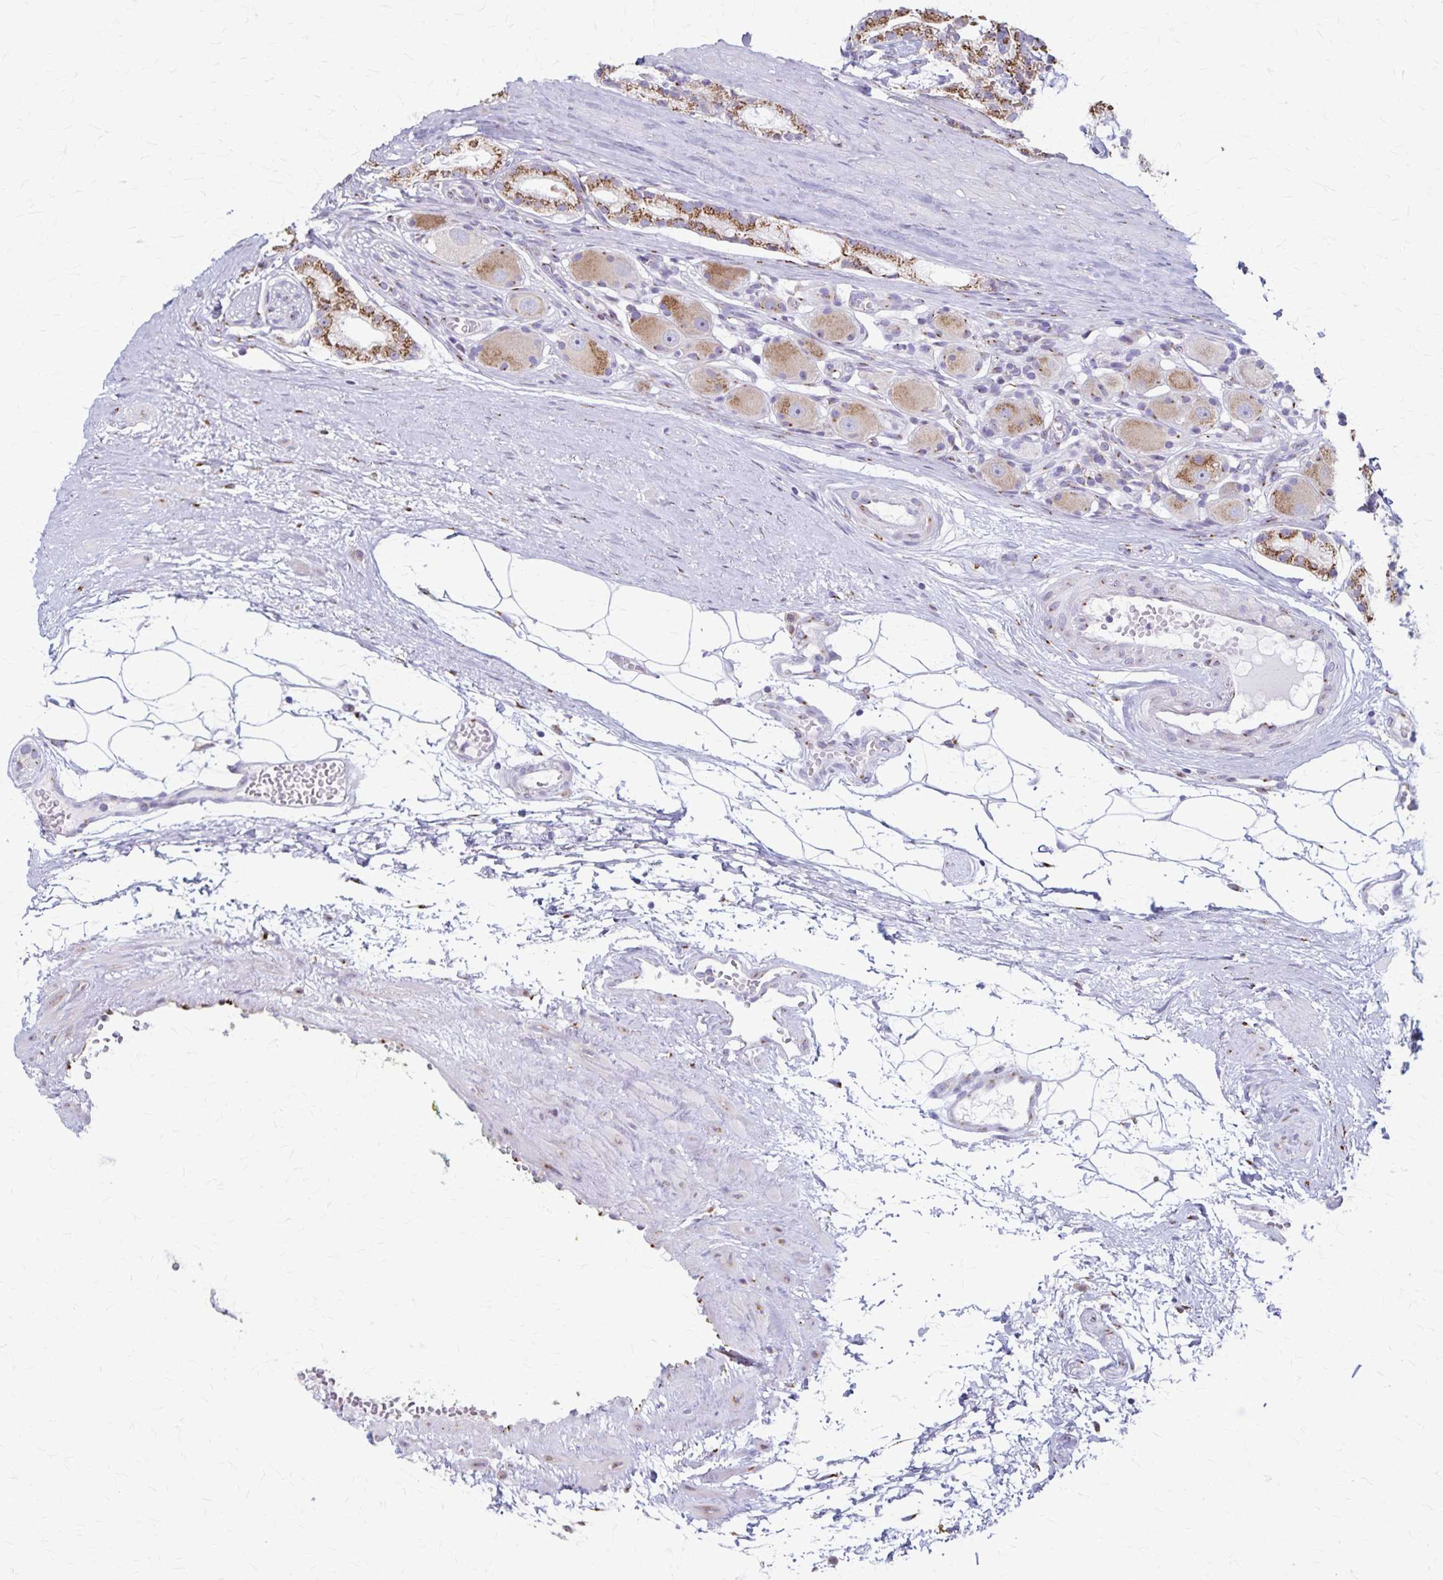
{"staining": {"intensity": "moderate", "quantity": ">75%", "location": "cytoplasmic/membranous"}, "tissue": "prostate cancer", "cell_type": "Tumor cells", "image_type": "cancer", "snomed": [{"axis": "morphology", "description": "Adenocarcinoma, High grade"}, {"axis": "topography", "description": "Prostate"}], "caption": "Prostate cancer was stained to show a protein in brown. There is medium levels of moderate cytoplasmic/membranous positivity in about >75% of tumor cells.", "gene": "MCFD2", "patient": {"sex": "male", "age": 71}}